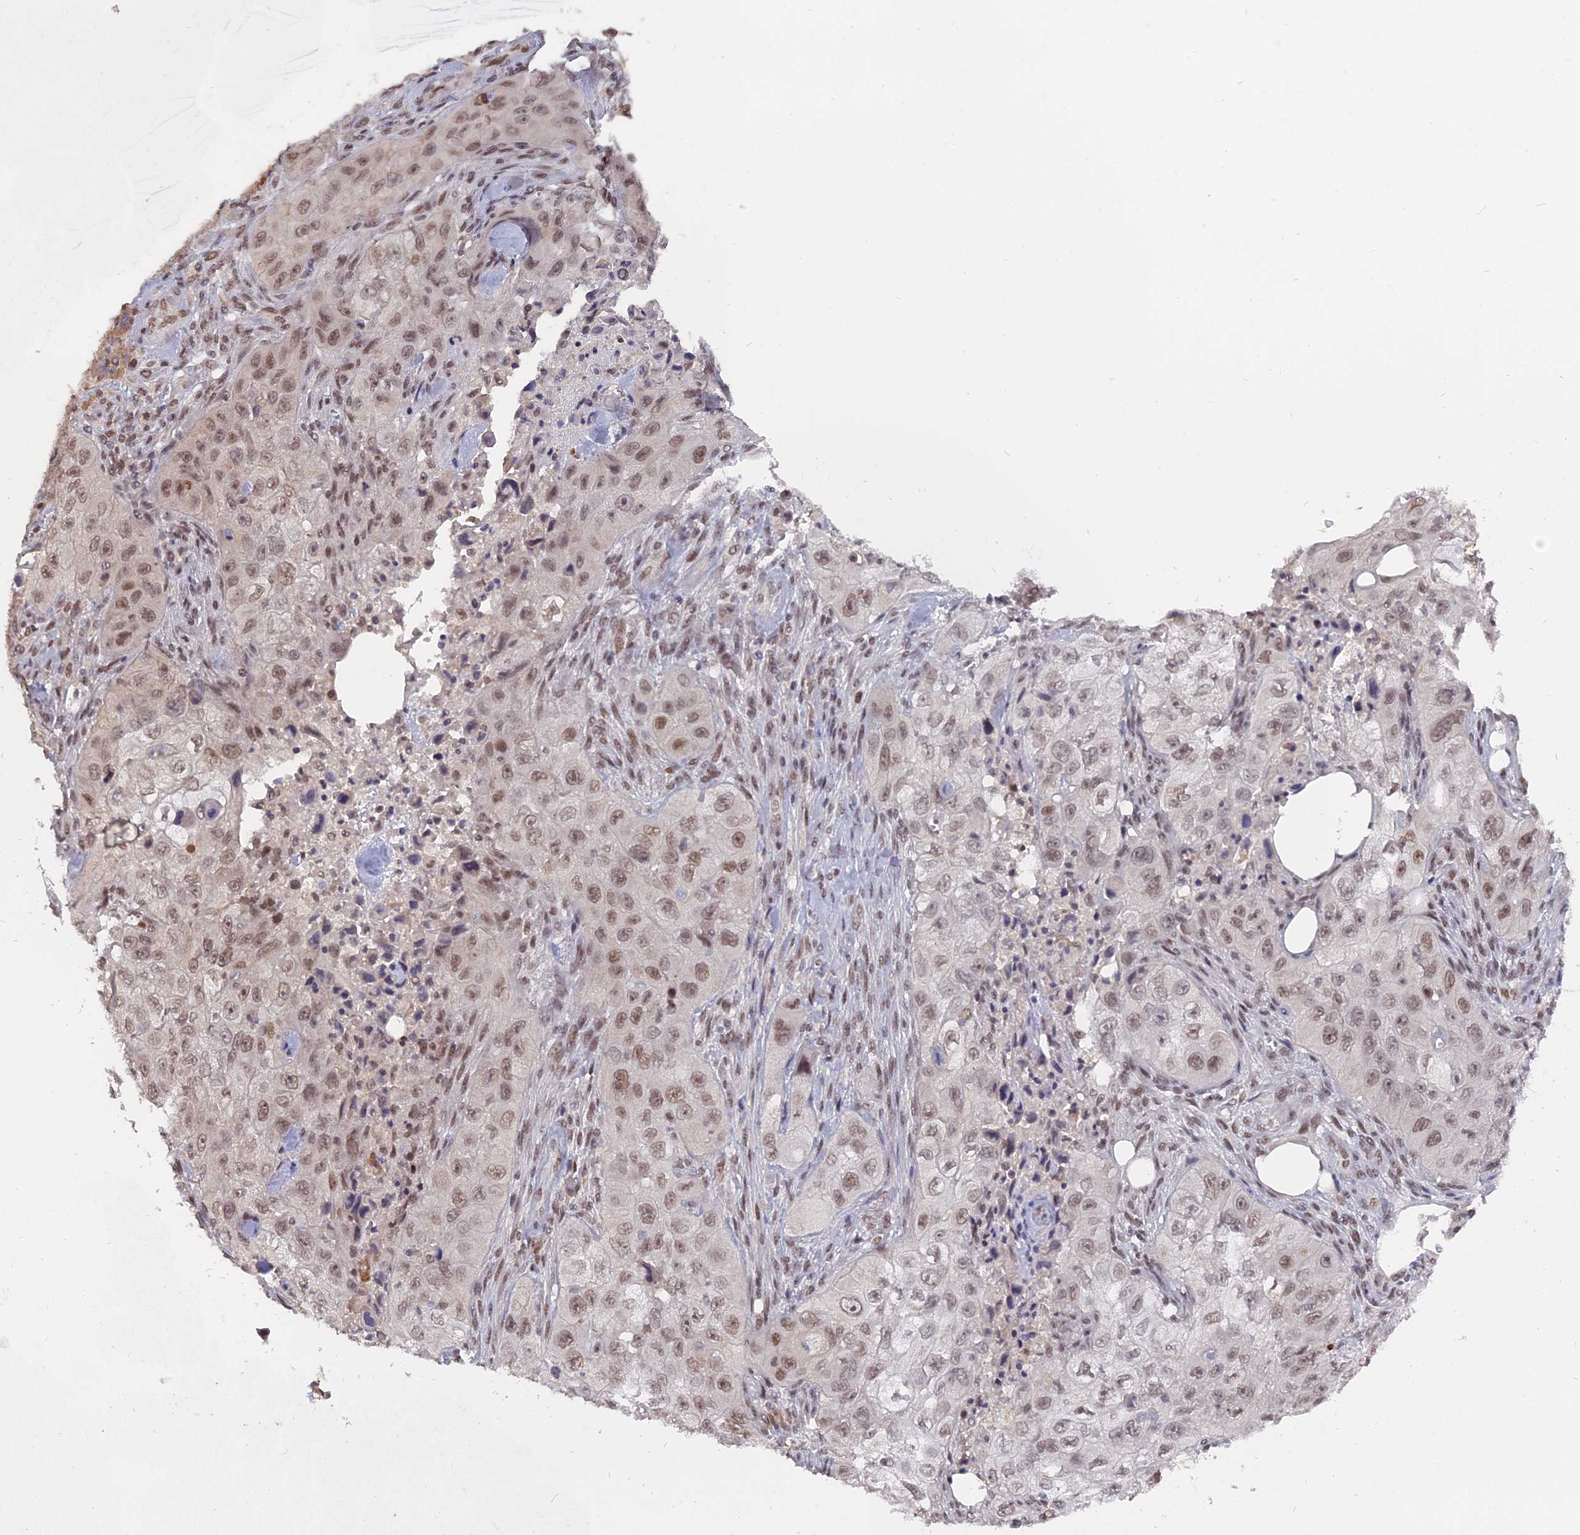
{"staining": {"intensity": "moderate", "quantity": ">75%", "location": "nuclear"}, "tissue": "skin cancer", "cell_type": "Tumor cells", "image_type": "cancer", "snomed": [{"axis": "morphology", "description": "Squamous cell carcinoma, NOS"}, {"axis": "topography", "description": "Skin"}, {"axis": "topography", "description": "Subcutis"}], "caption": "Brown immunohistochemical staining in human skin cancer exhibits moderate nuclear expression in about >75% of tumor cells.", "gene": "NR1H3", "patient": {"sex": "male", "age": 73}}